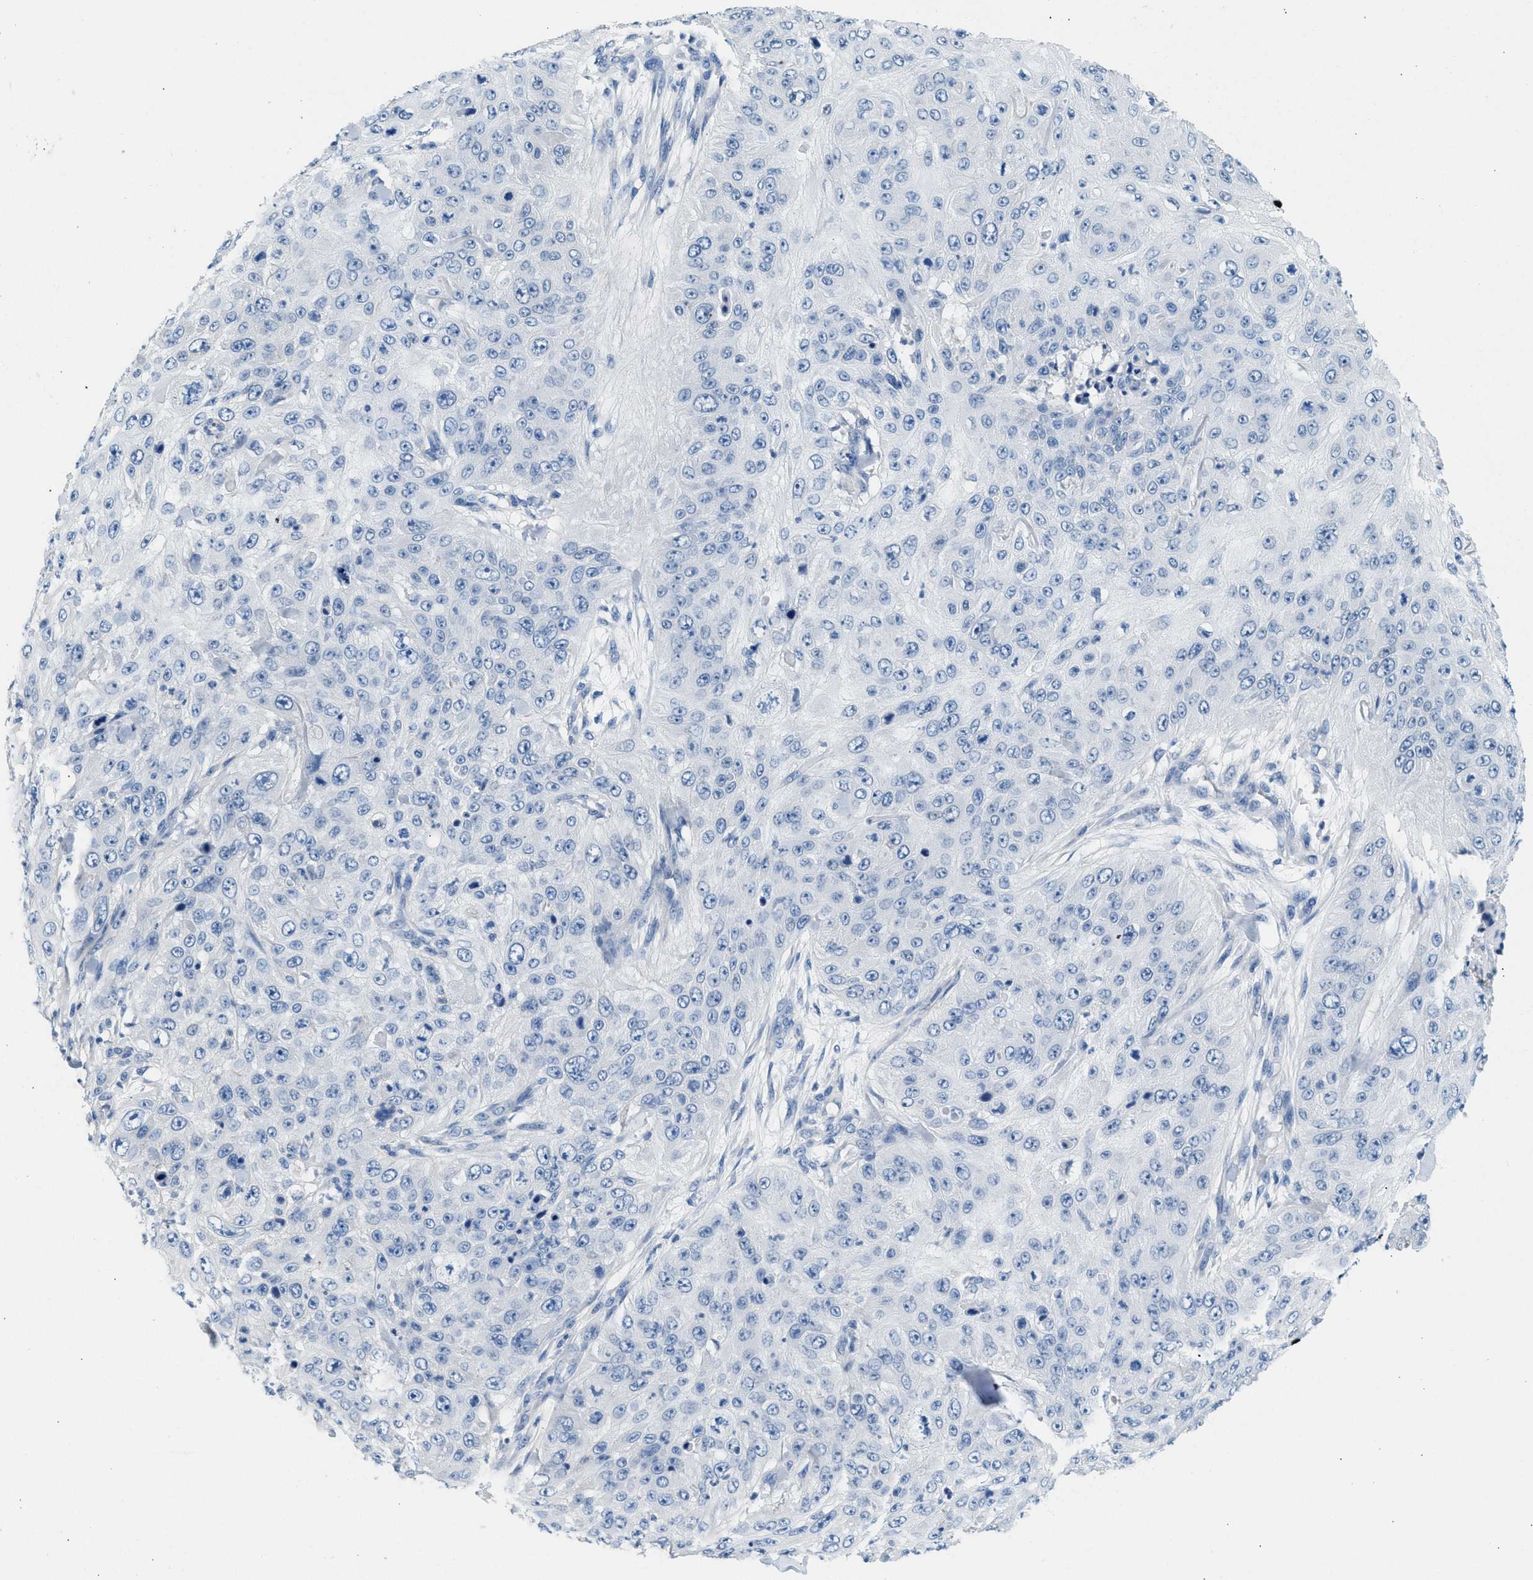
{"staining": {"intensity": "negative", "quantity": "none", "location": "none"}, "tissue": "skin cancer", "cell_type": "Tumor cells", "image_type": "cancer", "snomed": [{"axis": "morphology", "description": "Squamous cell carcinoma, NOS"}, {"axis": "topography", "description": "Skin"}], "caption": "High magnification brightfield microscopy of skin cancer stained with DAB (brown) and counterstained with hematoxylin (blue): tumor cells show no significant positivity.", "gene": "SPAM1", "patient": {"sex": "female", "age": 80}}